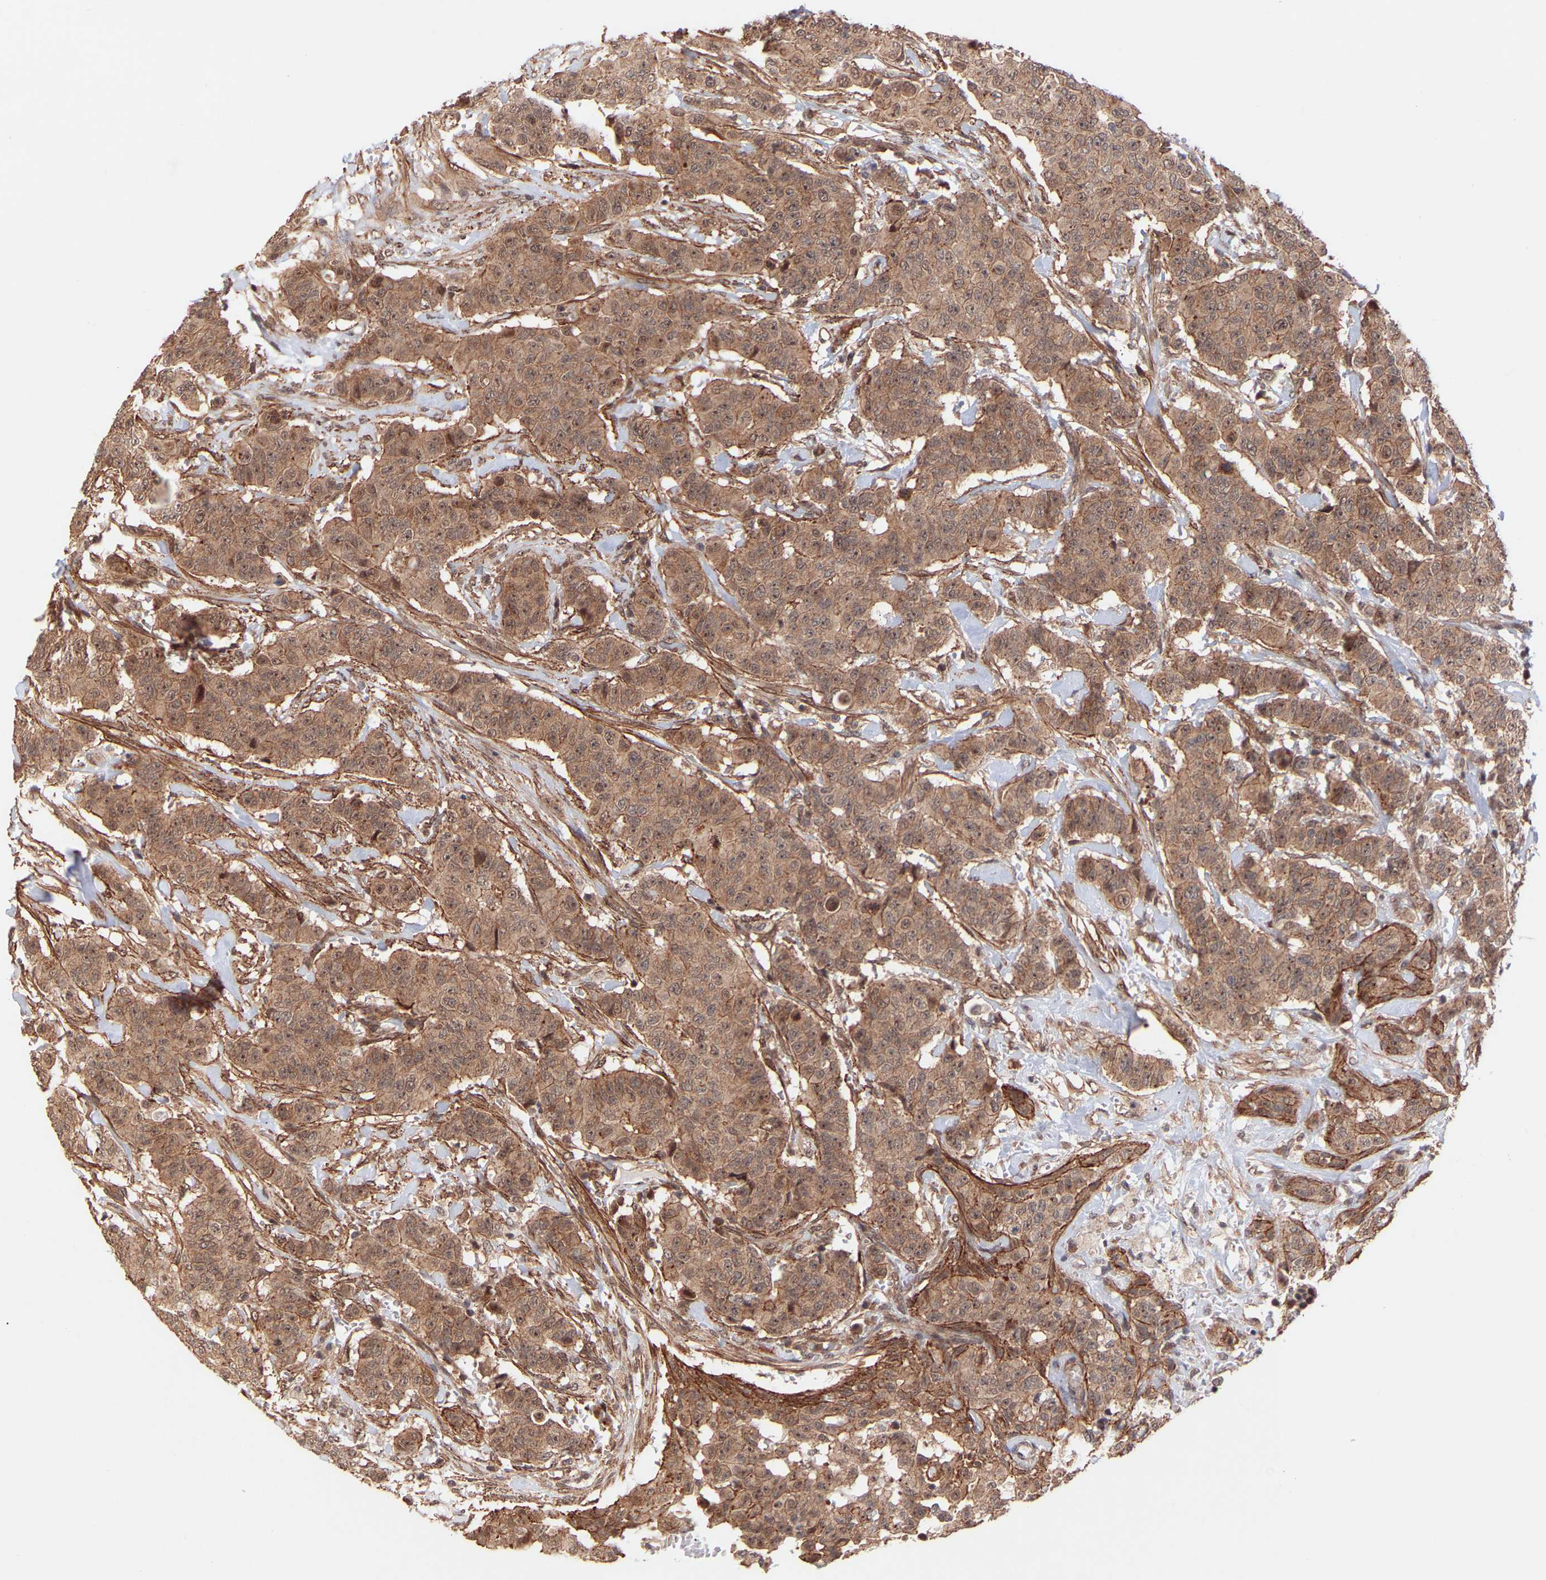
{"staining": {"intensity": "moderate", "quantity": ">75%", "location": "cytoplasmic/membranous"}, "tissue": "breast cancer", "cell_type": "Tumor cells", "image_type": "cancer", "snomed": [{"axis": "morphology", "description": "Normal tissue, NOS"}, {"axis": "morphology", "description": "Duct carcinoma"}, {"axis": "topography", "description": "Breast"}], "caption": "Moderate cytoplasmic/membranous positivity is identified in approximately >75% of tumor cells in breast intraductal carcinoma.", "gene": "PDLIM5", "patient": {"sex": "female", "age": 40}}